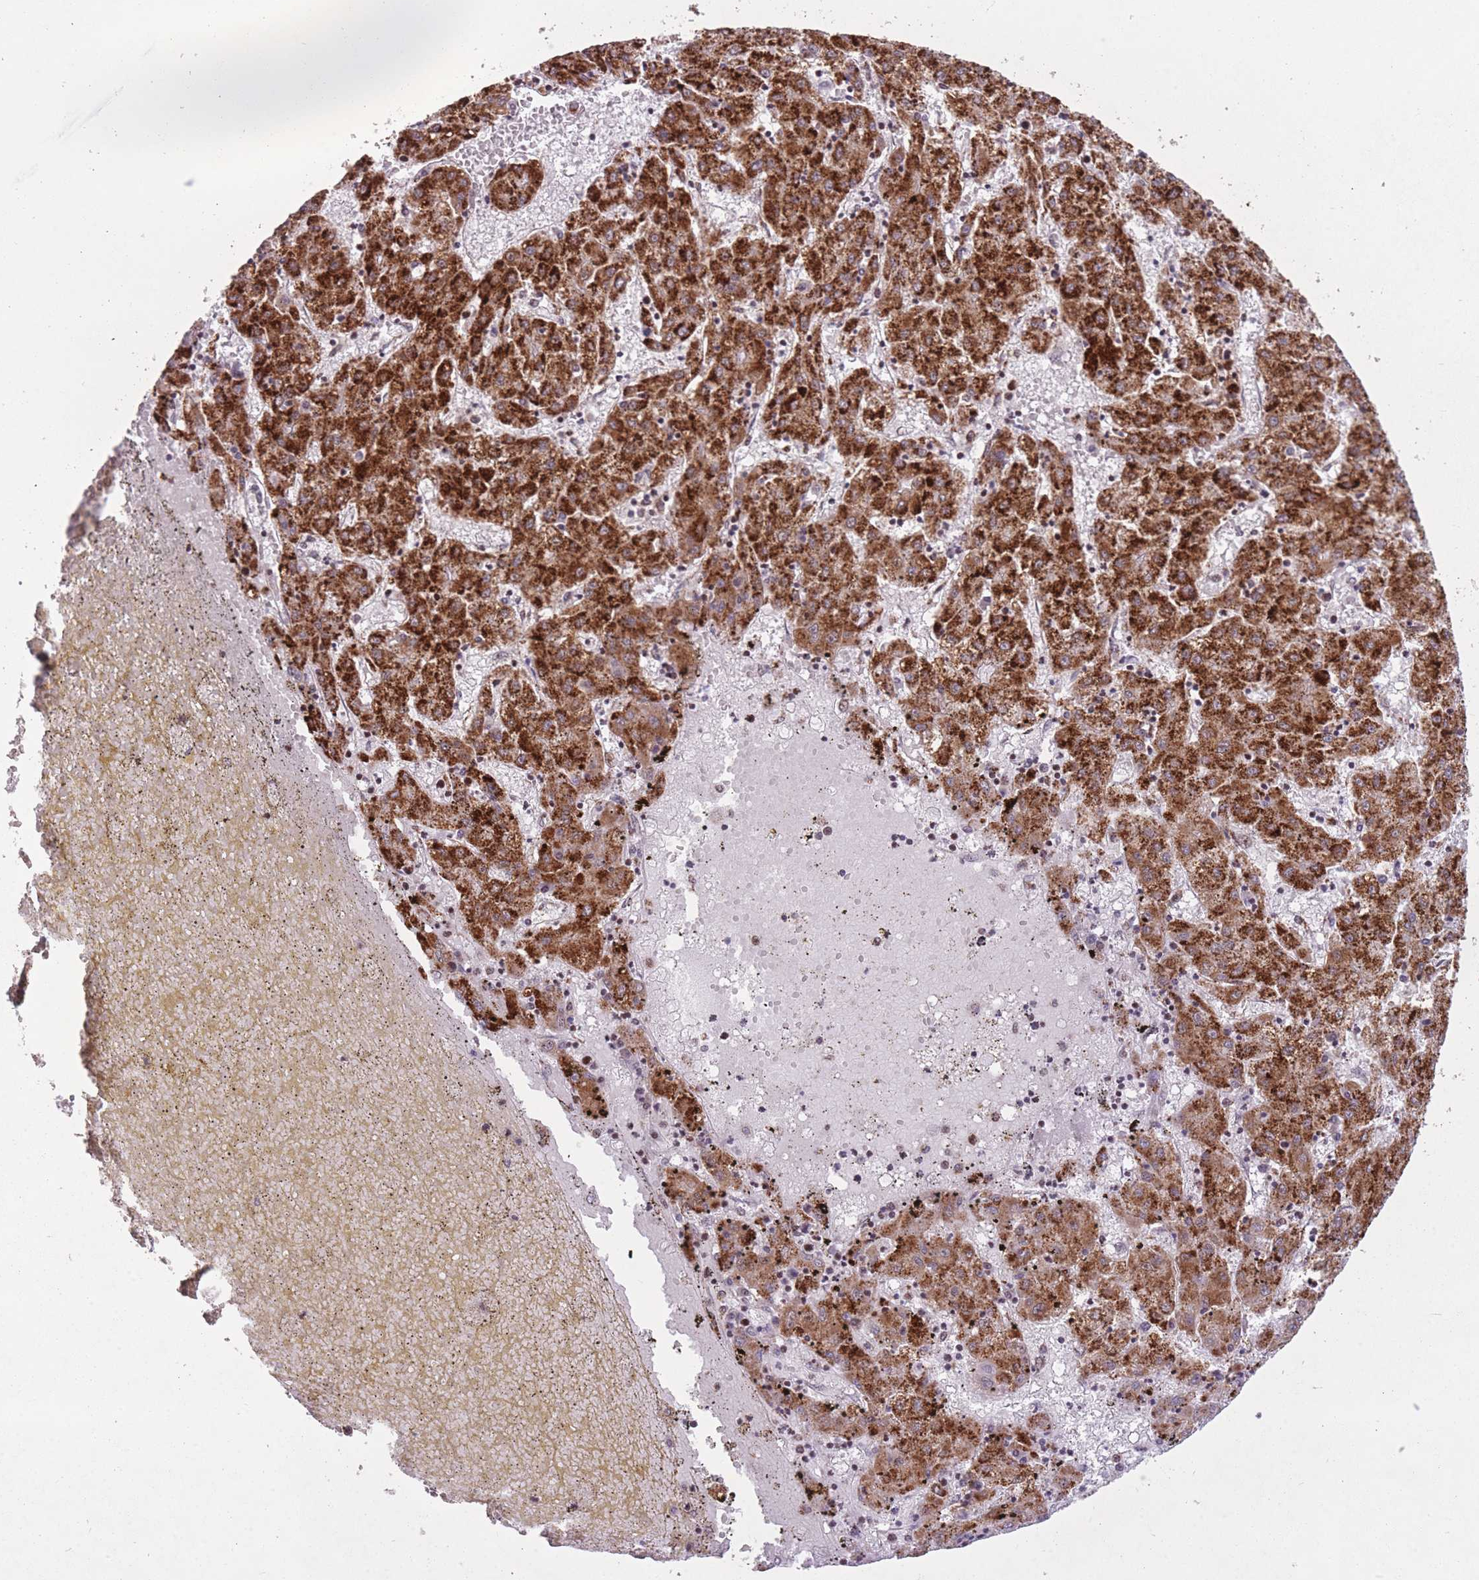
{"staining": {"intensity": "strong", "quantity": ">75%", "location": "cytoplasmic/membranous"}, "tissue": "liver cancer", "cell_type": "Tumor cells", "image_type": "cancer", "snomed": [{"axis": "morphology", "description": "Carcinoma, Hepatocellular, NOS"}, {"axis": "topography", "description": "Liver"}], "caption": "High-magnification brightfield microscopy of liver cancer (hepatocellular carcinoma) stained with DAB (3,3'-diaminobenzidine) (brown) and counterstained with hematoxylin (blue). tumor cells exhibit strong cytoplasmic/membranous positivity is identified in approximately>75% of cells. (brown staining indicates protein expression, while blue staining denotes nuclei).", "gene": "DPYSL4", "patient": {"sex": "male", "age": 72}}